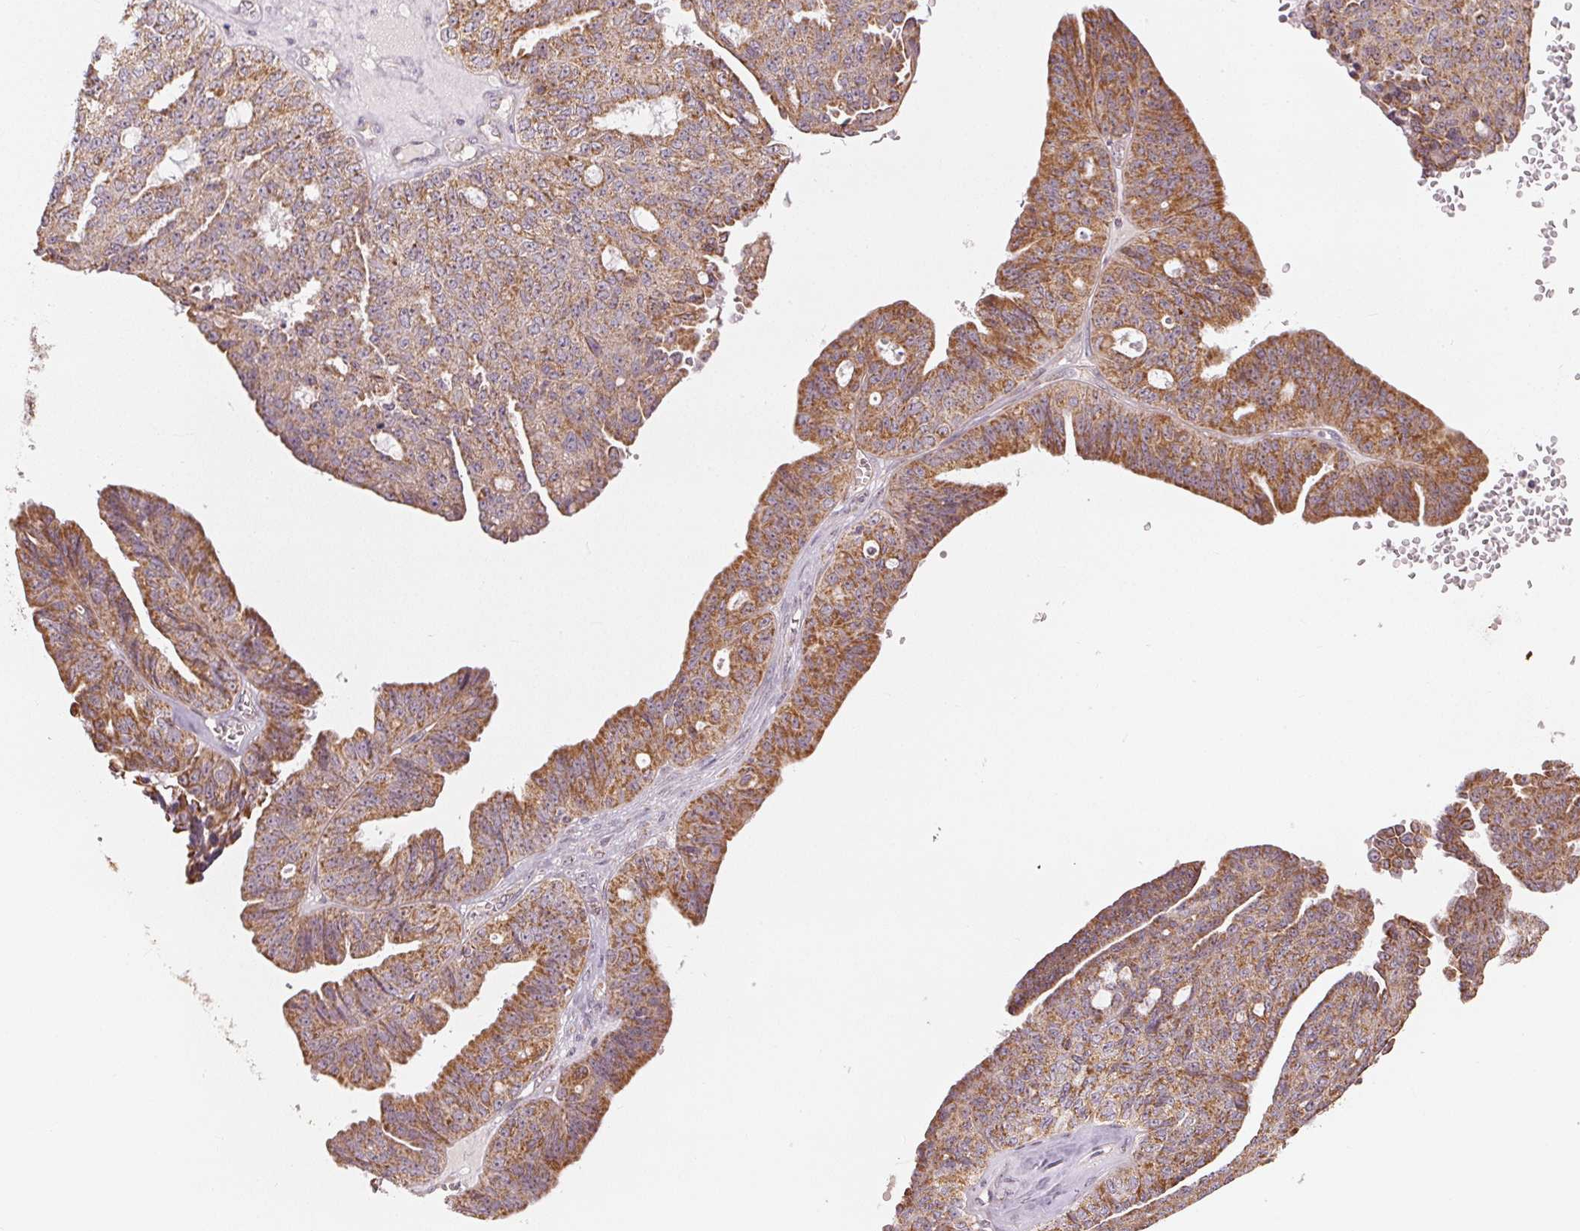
{"staining": {"intensity": "moderate", "quantity": ">75%", "location": "cytoplasmic/membranous"}, "tissue": "ovarian cancer", "cell_type": "Tumor cells", "image_type": "cancer", "snomed": [{"axis": "morphology", "description": "Cystadenocarcinoma, serous, NOS"}, {"axis": "topography", "description": "Ovary"}], "caption": "IHC histopathology image of neoplastic tissue: ovarian serous cystadenocarcinoma stained using immunohistochemistry reveals medium levels of moderate protein expression localized specifically in the cytoplasmic/membranous of tumor cells, appearing as a cytoplasmic/membranous brown color.", "gene": "MATCAP1", "patient": {"sex": "female", "age": 71}}